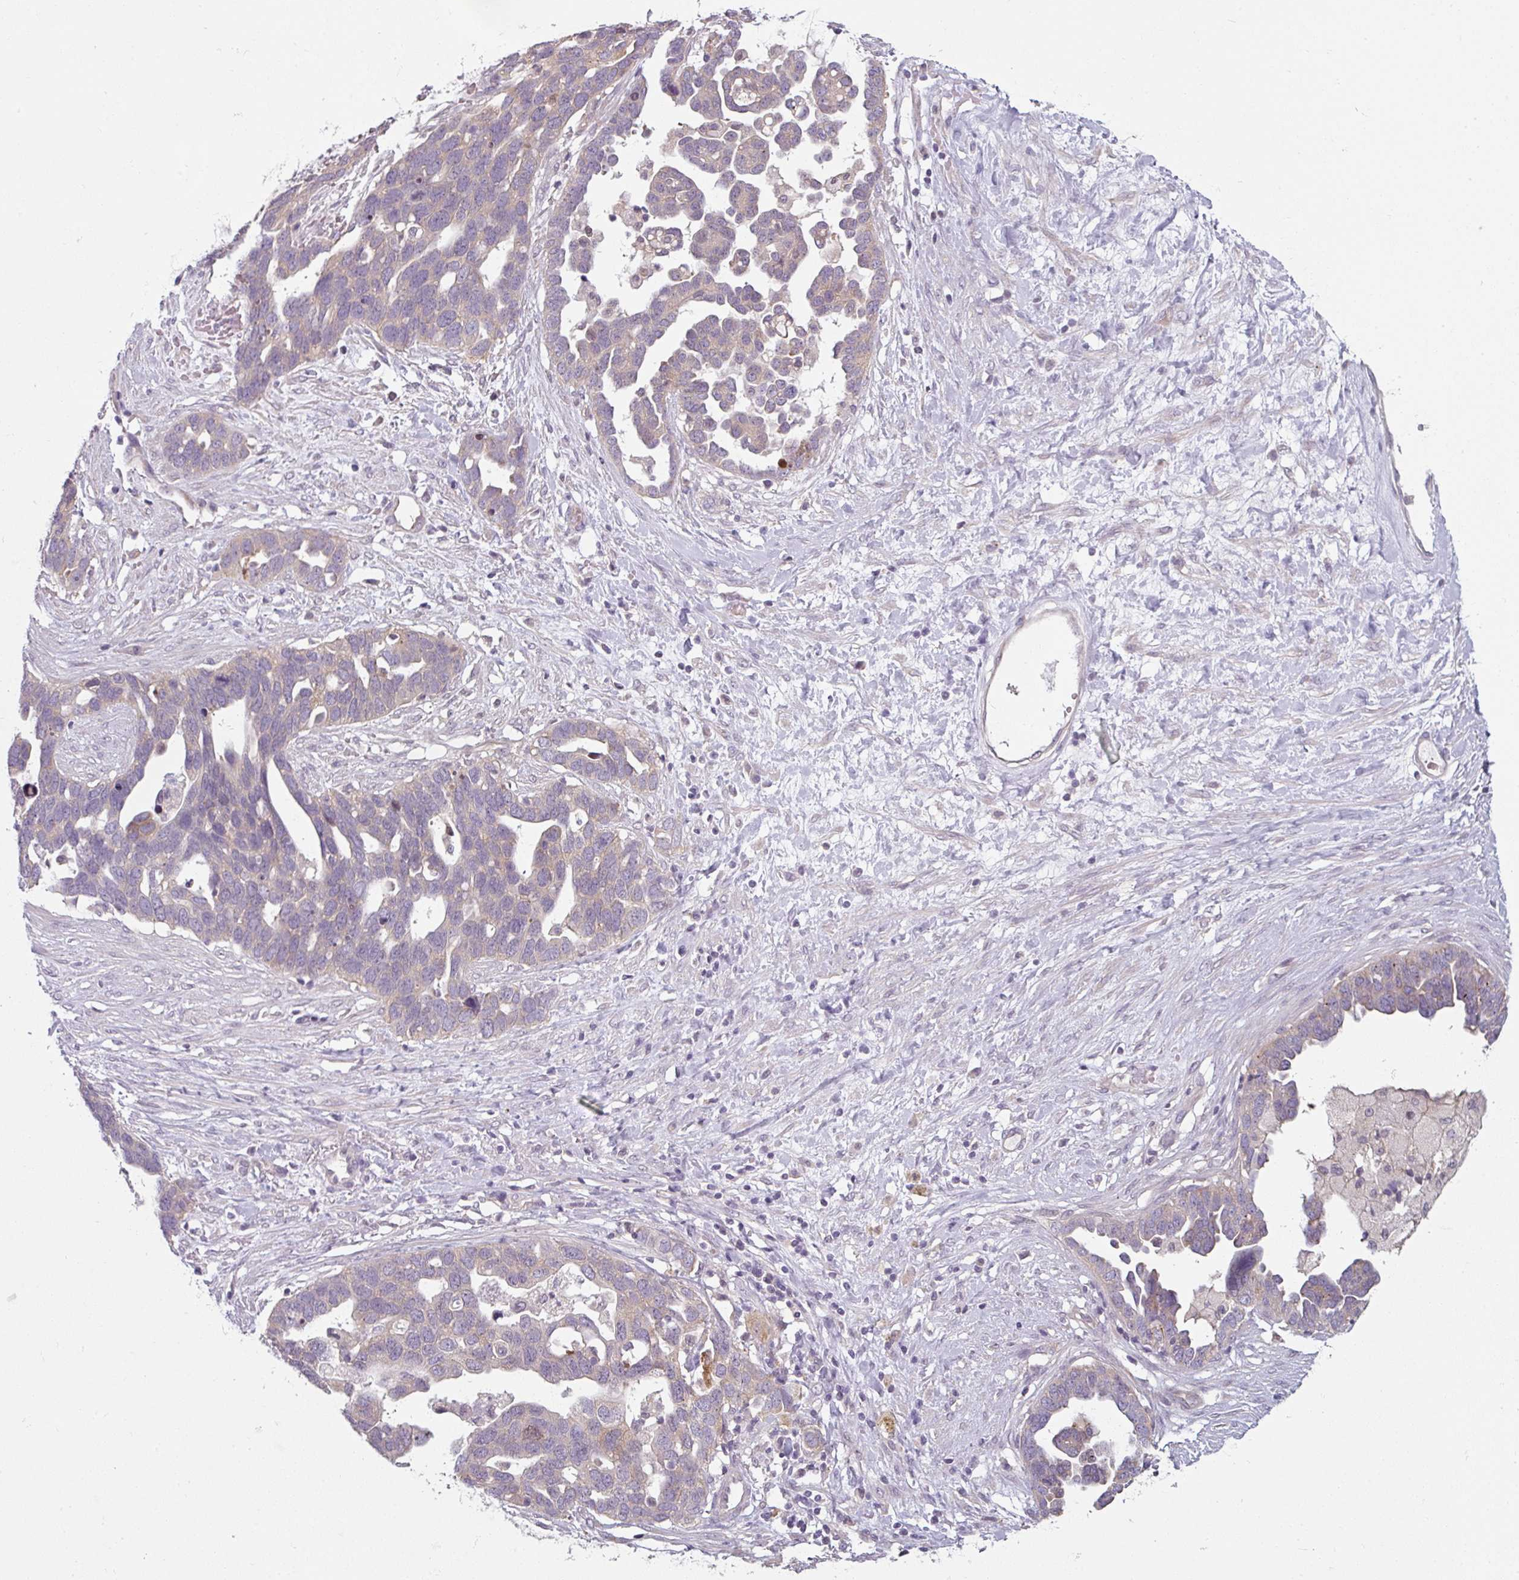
{"staining": {"intensity": "negative", "quantity": "none", "location": "none"}, "tissue": "ovarian cancer", "cell_type": "Tumor cells", "image_type": "cancer", "snomed": [{"axis": "morphology", "description": "Cystadenocarcinoma, serous, NOS"}, {"axis": "topography", "description": "Ovary"}], "caption": "Immunohistochemistry (IHC) of human serous cystadenocarcinoma (ovarian) exhibits no positivity in tumor cells.", "gene": "C19orf33", "patient": {"sex": "female", "age": 54}}